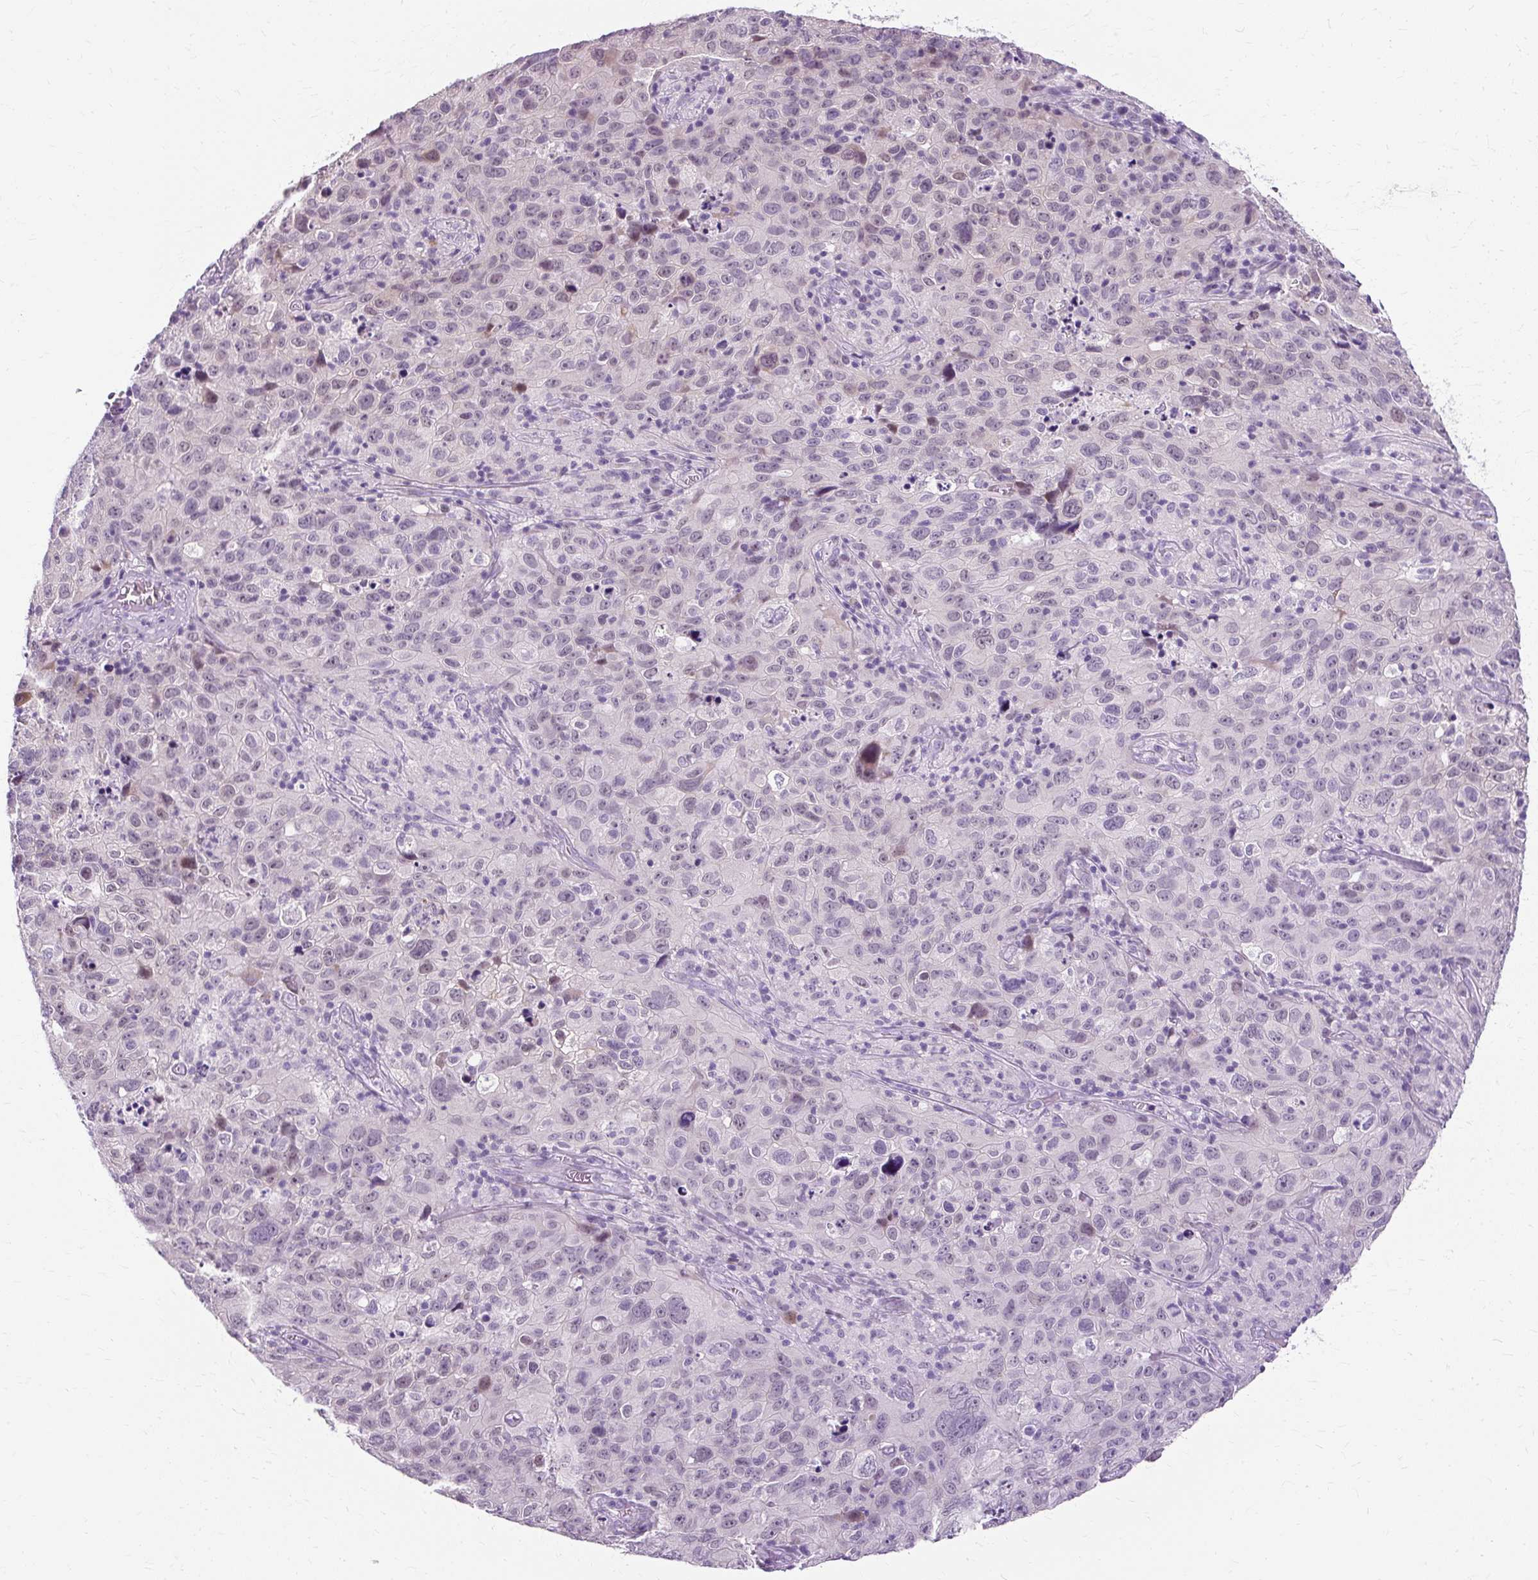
{"staining": {"intensity": "weak", "quantity": "25%-75%", "location": "nuclear"}, "tissue": "cervical cancer", "cell_type": "Tumor cells", "image_type": "cancer", "snomed": [{"axis": "morphology", "description": "Squamous cell carcinoma, NOS"}, {"axis": "topography", "description": "Cervix"}], "caption": "A high-resolution photomicrograph shows immunohistochemistry staining of cervical cancer (squamous cell carcinoma), which demonstrates weak nuclear staining in about 25%-75% of tumor cells.", "gene": "RYBP", "patient": {"sex": "female", "age": 44}}